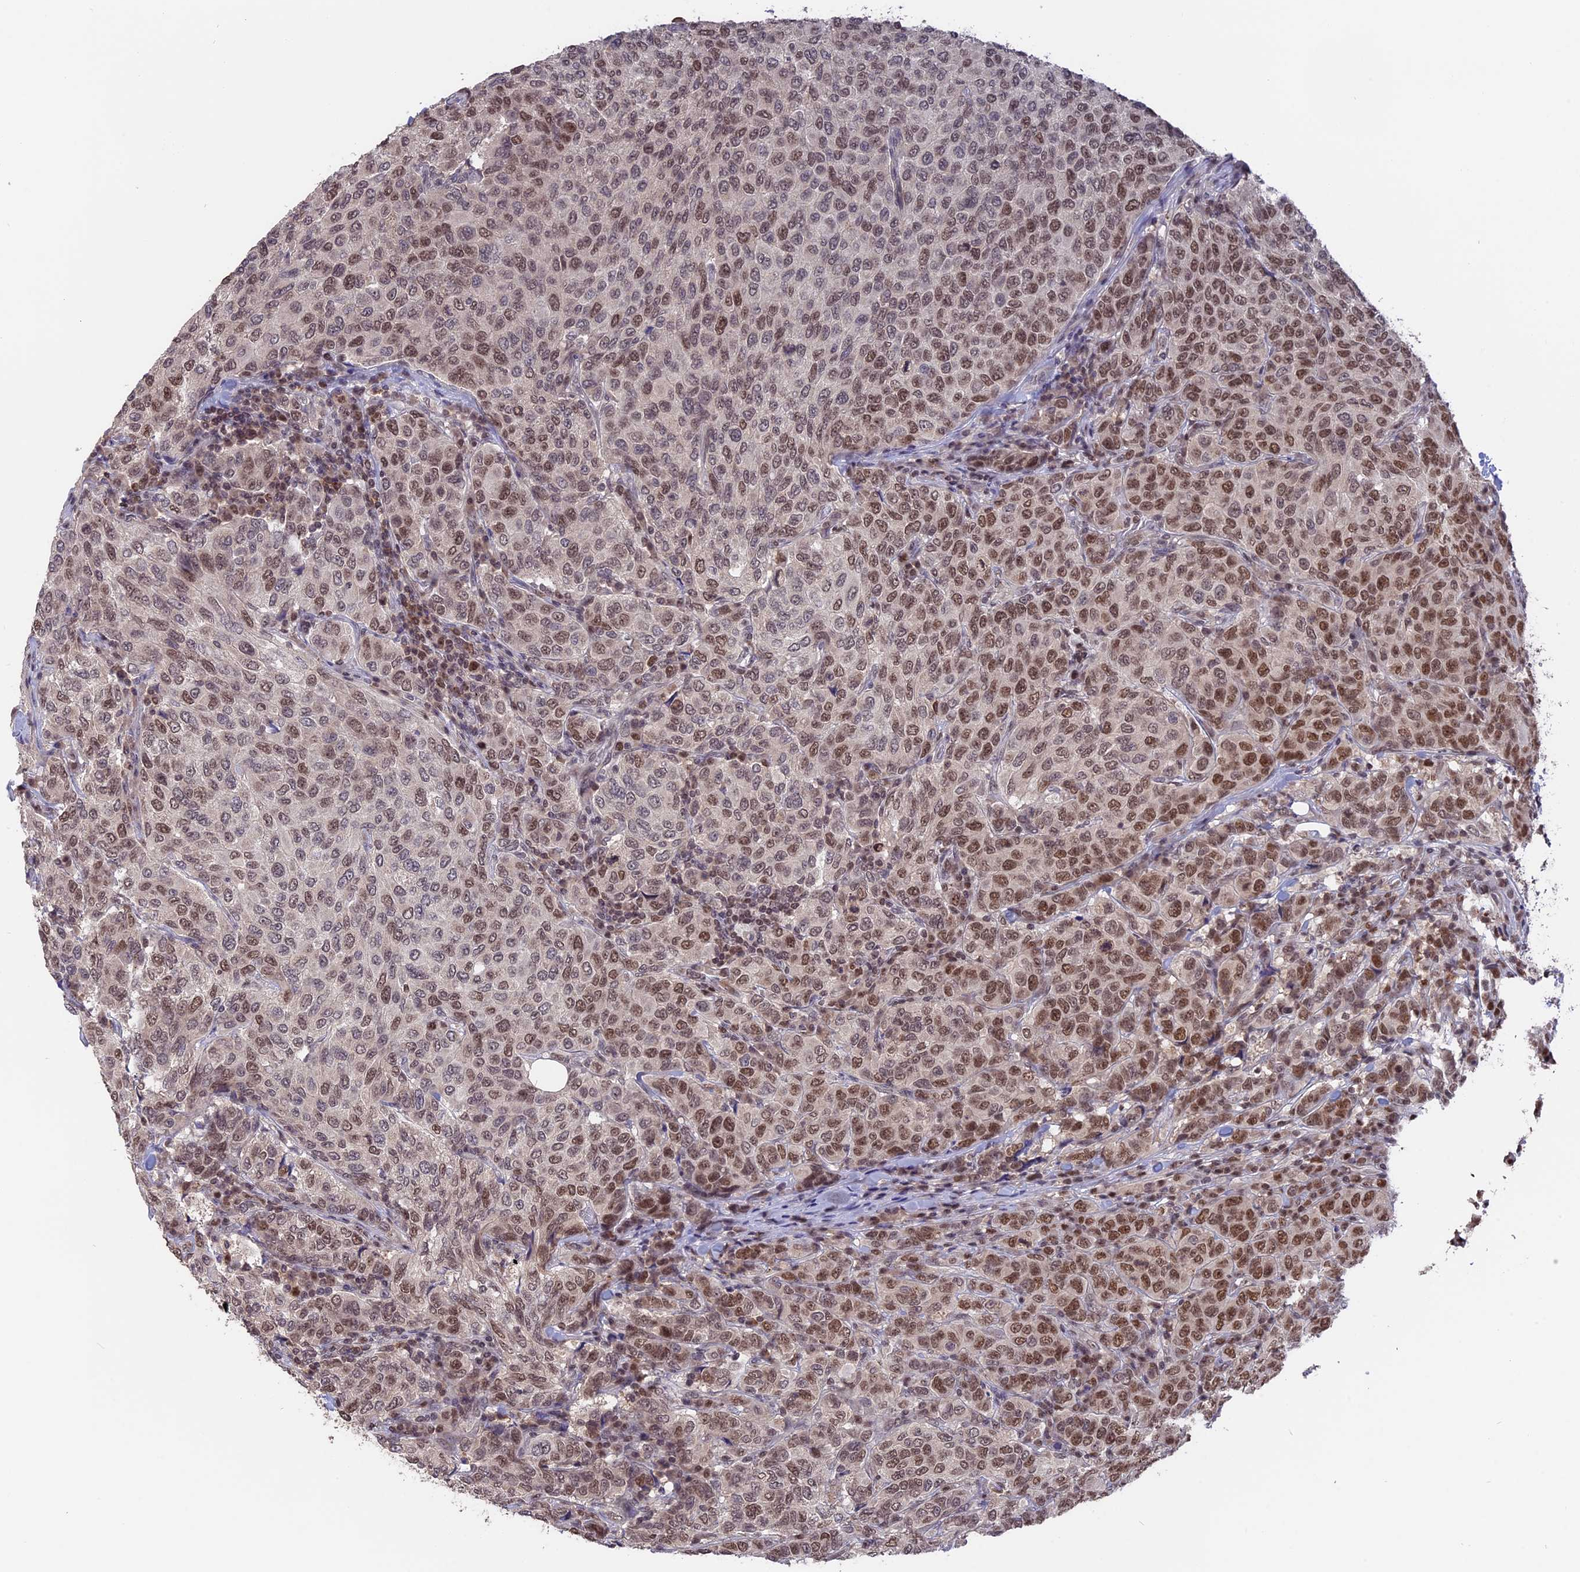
{"staining": {"intensity": "moderate", "quantity": ">75%", "location": "nuclear"}, "tissue": "breast cancer", "cell_type": "Tumor cells", "image_type": "cancer", "snomed": [{"axis": "morphology", "description": "Duct carcinoma"}, {"axis": "topography", "description": "Breast"}], "caption": "High-power microscopy captured an immunohistochemistry (IHC) image of invasive ductal carcinoma (breast), revealing moderate nuclear expression in approximately >75% of tumor cells. The protein is stained brown, and the nuclei are stained in blue (DAB IHC with brightfield microscopy, high magnification).", "gene": "RFC5", "patient": {"sex": "female", "age": 55}}